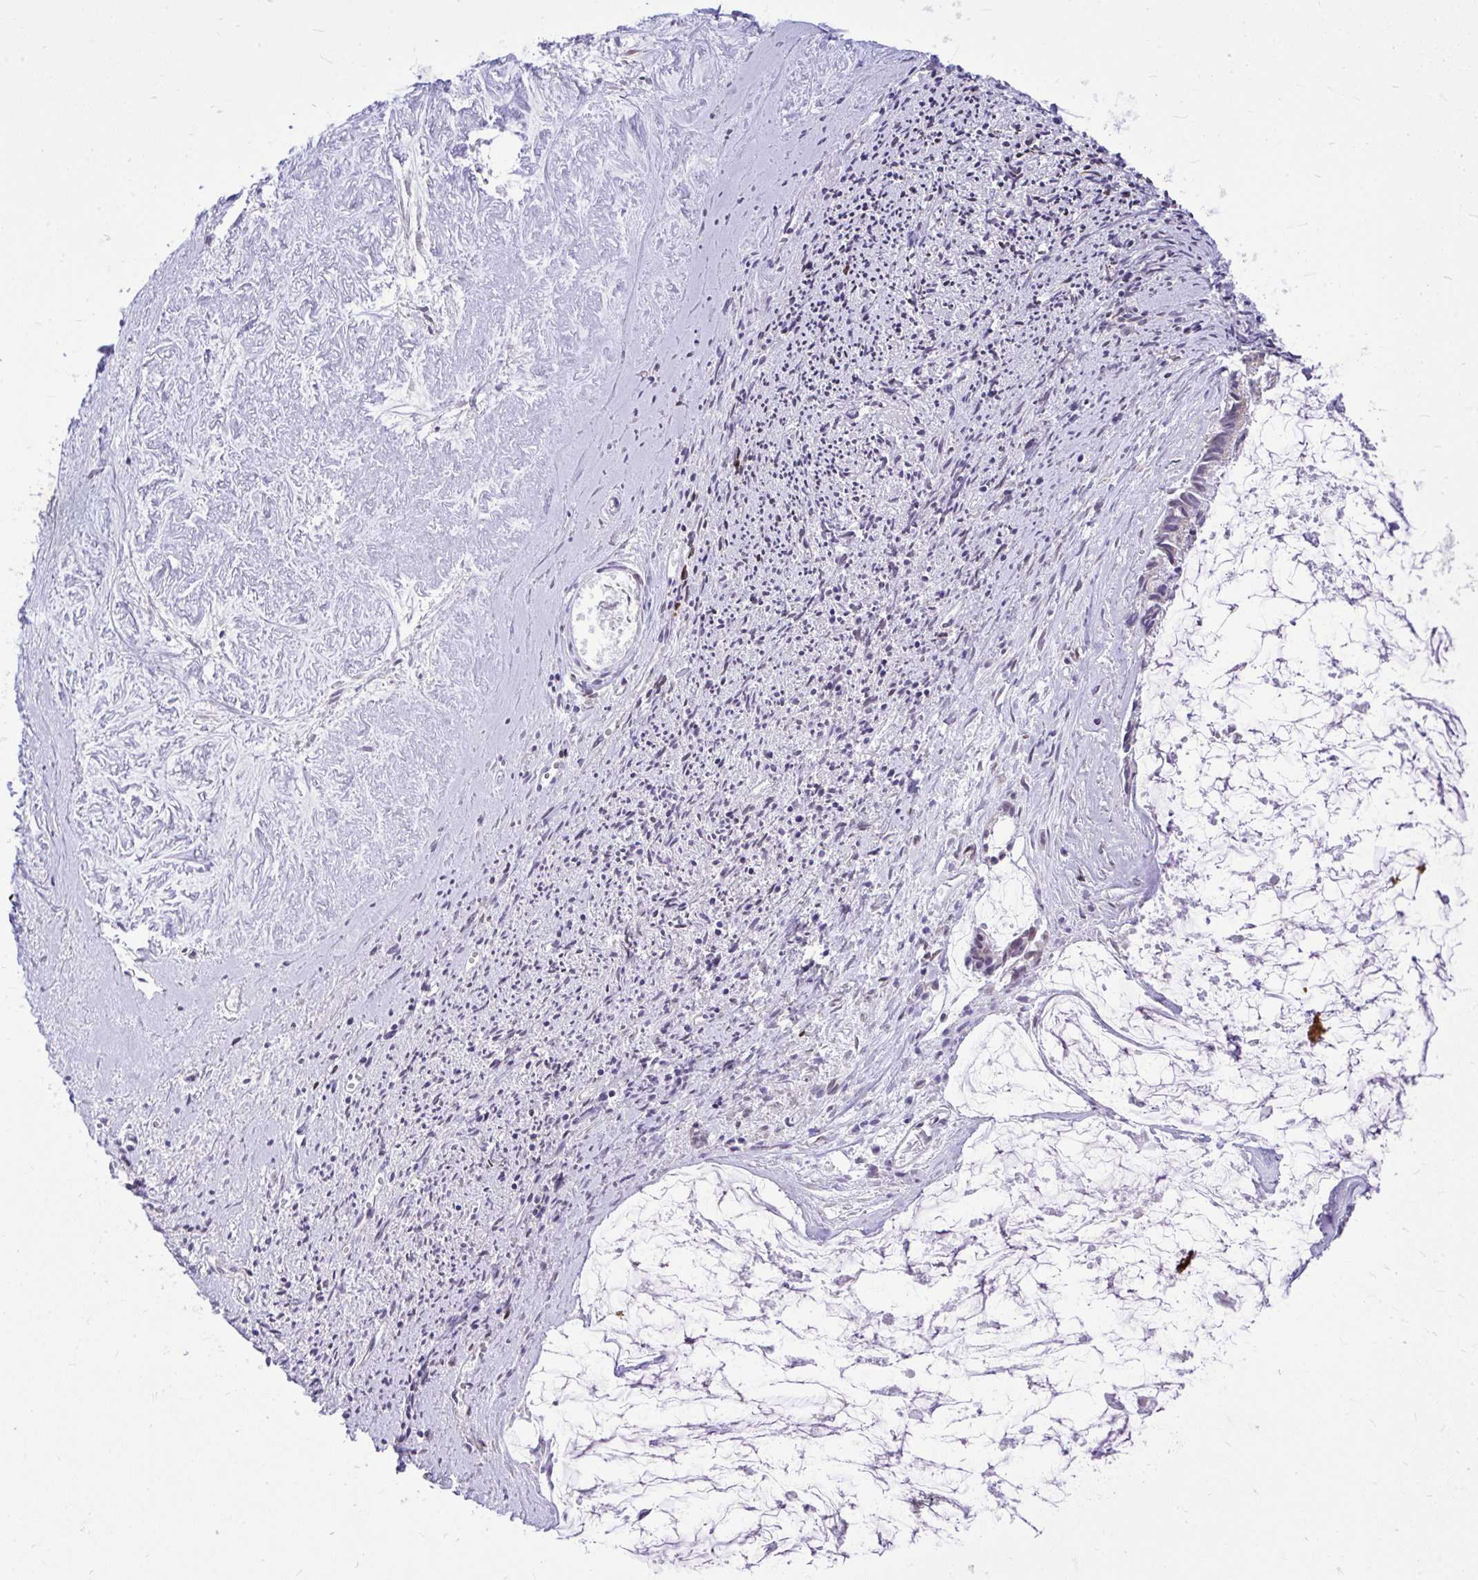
{"staining": {"intensity": "negative", "quantity": "none", "location": "none"}, "tissue": "ovarian cancer", "cell_type": "Tumor cells", "image_type": "cancer", "snomed": [{"axis": "morphology", "description": "Cystadenocarcinoma, mucinous, NOS"}, {"axis": "topography", "description": "Ovary"}], "caption": "High power microscopy micrograph of an immunohistochemistry (IHC) photomicrograph of ovarian cancer, revealing no significant expression in tumor cells.", "gene": "CEACAM18", "patient": {"sex": "female", "age": 90}}